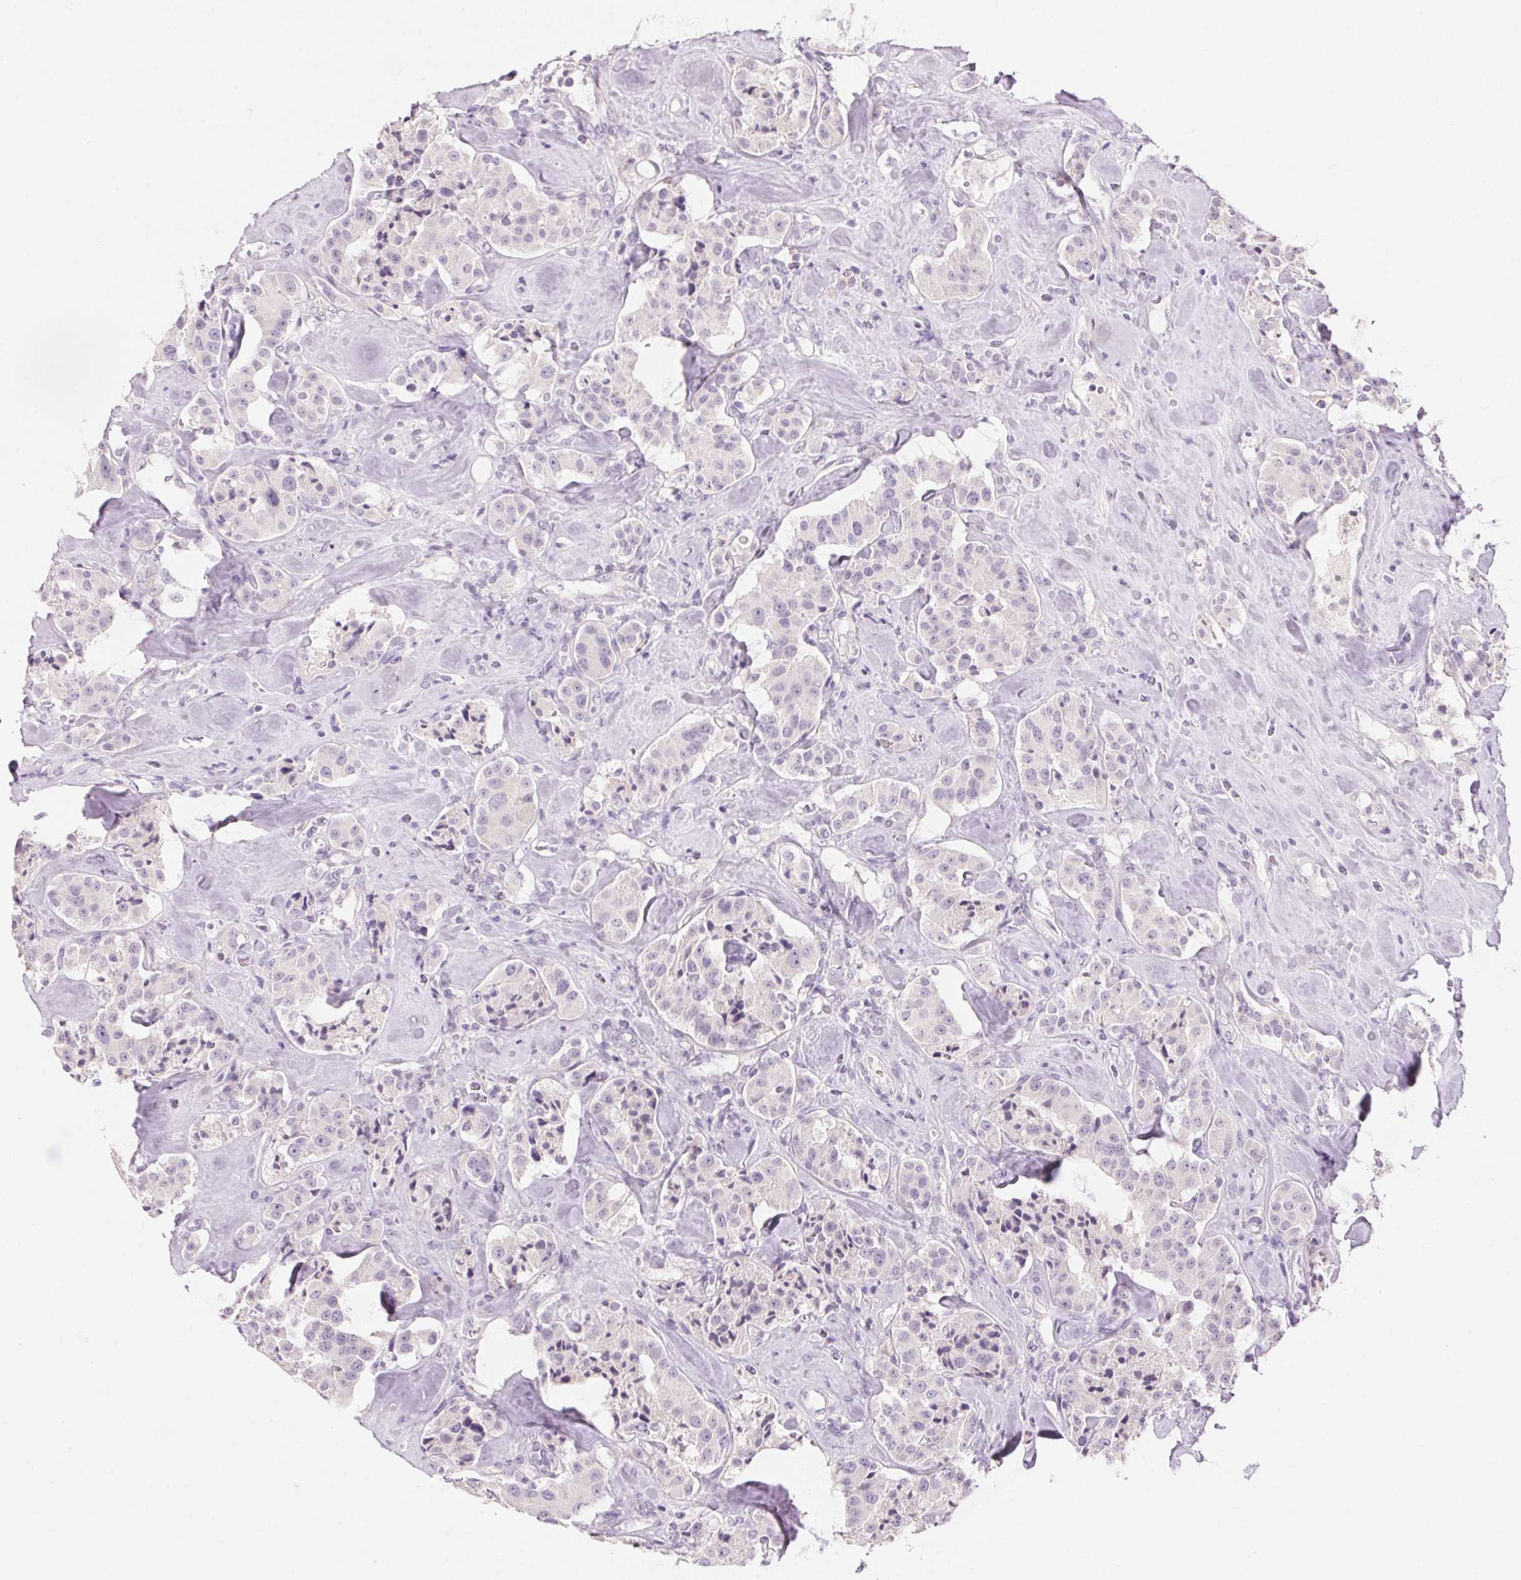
{"staining": {"intensity": "negative", "quantity": "none", "location": "none"}, "tissue": "carcinoid", "cell_type": "Tumor cells", "image_type": "cancer", "snomed": [{"axis": "morphology", "description": "Carcinoid, malignant, NOS"}, {"axis": "topography", "description": "Pancreas"}], "caption": "Tumor cells are negative for protein expression in human carcinoid.", "gene": "CYP11B1", "patient": {"sex": "male", "age": 41}}